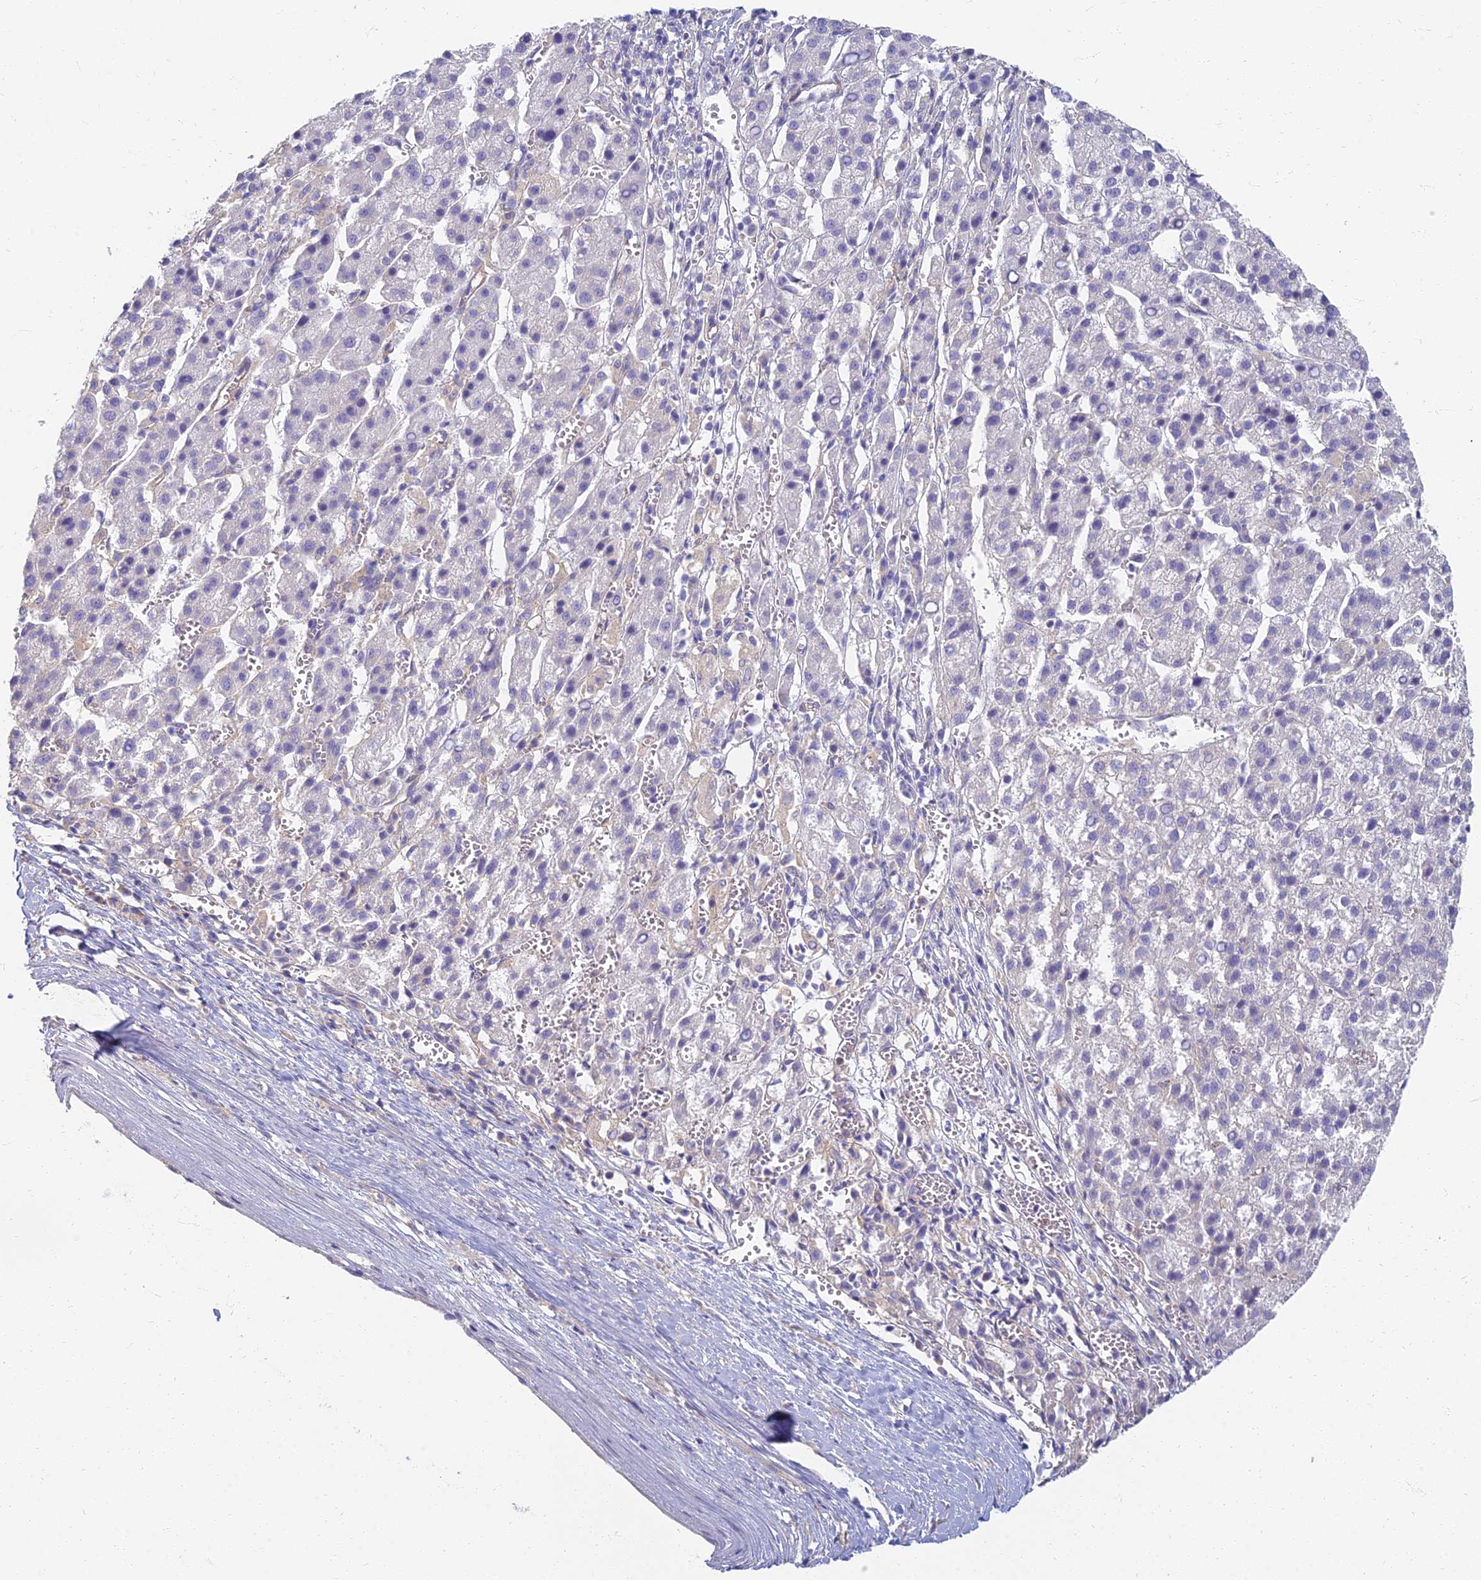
{"staining": {"intensity": "negative", "quantity": "none", "location": "none"}, "tissue": "liver cancer", "cell_type": "Tumor cells", "image_type": "cancer", "snomed": [{"axis": "morphology", "description": "Carcinoma, Hepatocellular, NOS"}, {"axis": "topography", "description": "Liver"}], "caption": "Immunohistochemical staining of liver cancer demonstrates no significant positivity in tumor cells.", "gene": "RBSN", "patient": {"sex": "female", "age": 58}}